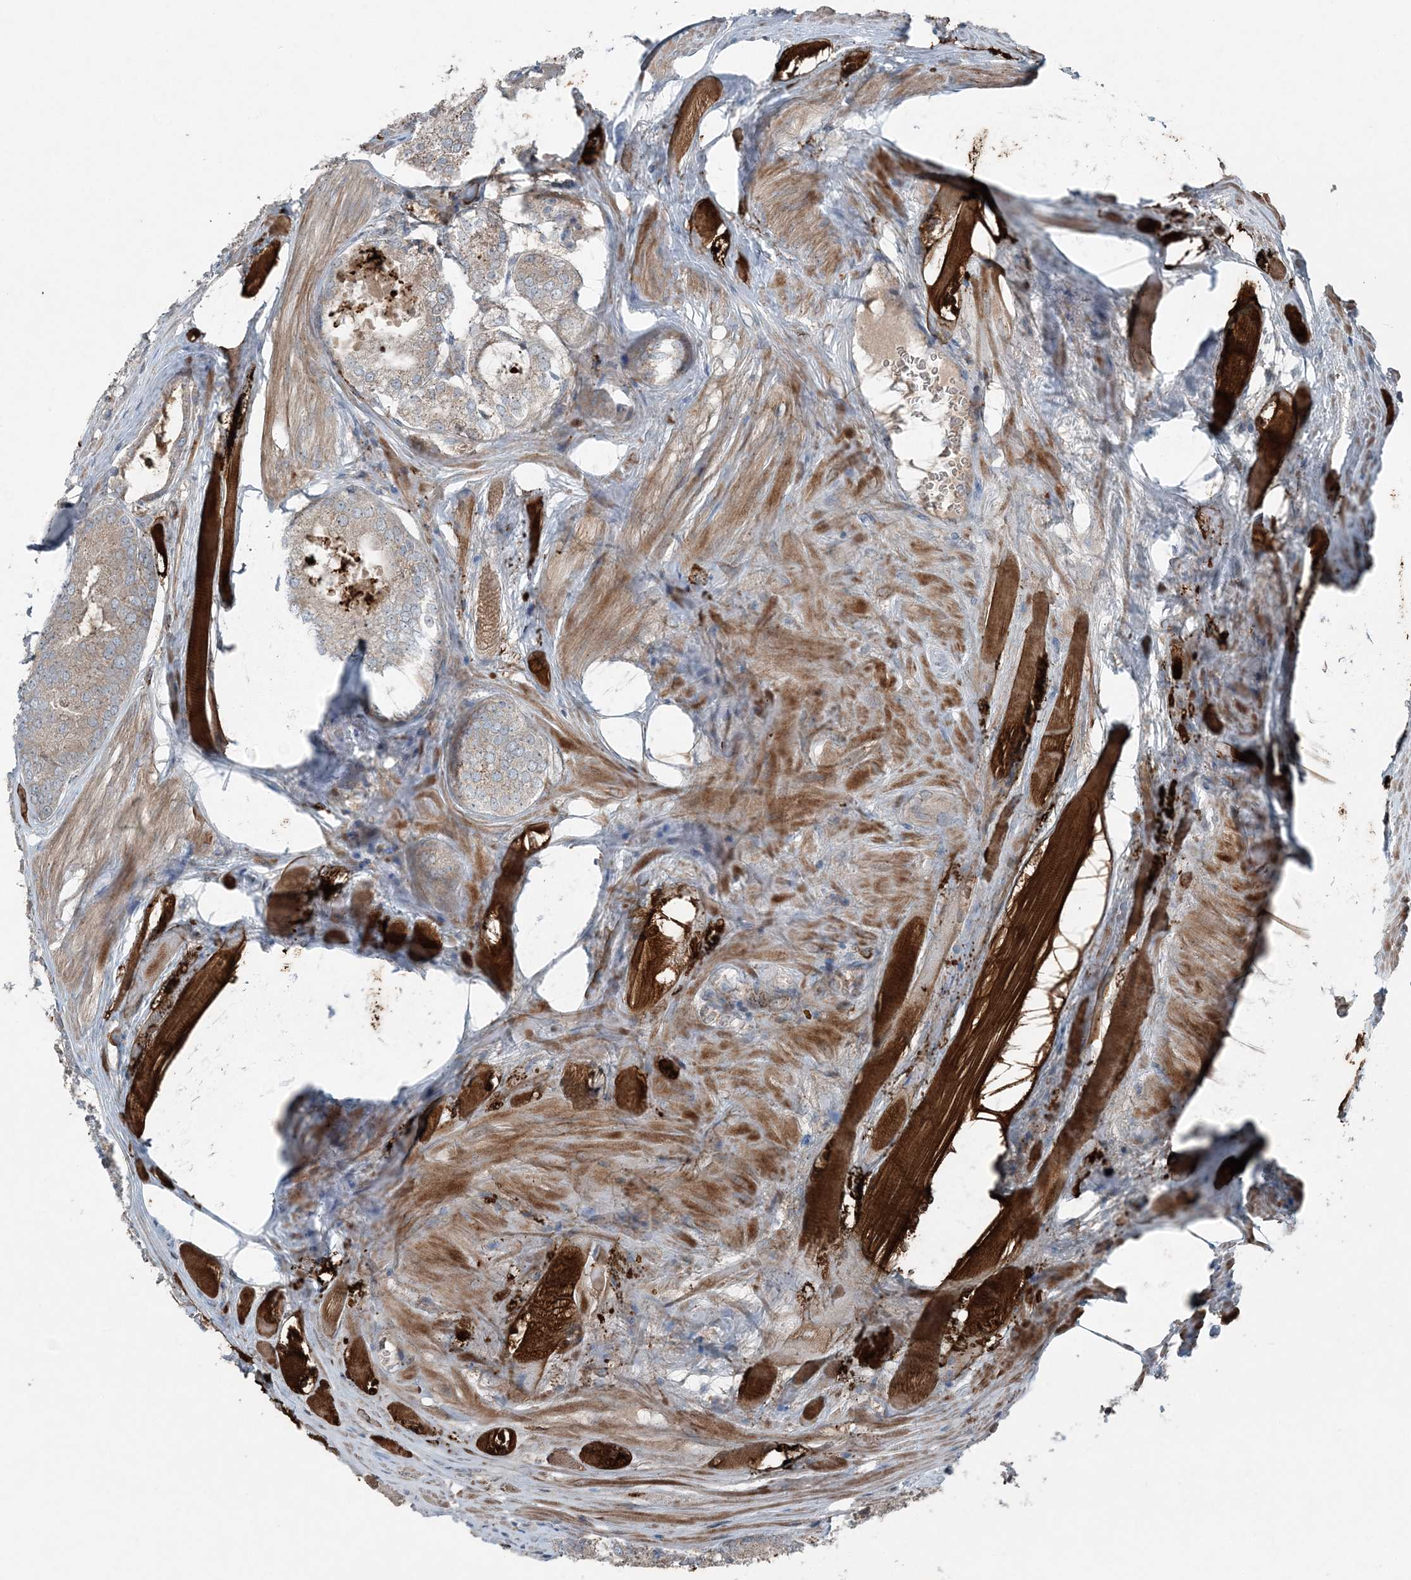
{"staining": {"intensity": "weak", "quantity": ">75%", "location": "cytoplasmic/membranous"}, "tissue": "prostate cancer", "cell_type": "Tumor cells", "image_type": "cancer", "snomed": [{"axis": "morphology", "description": "Adenocarcinoma, Low grade"}, {"axis": "topography", "description": "Prostate"}], "caption": "Prostate cancer (low-grade adenocarcinoma) stained with immunohistochemistry demonstrates weak cytoplasmic/membranous staining in about >75% of tumor cells.", "gene": "KY", "patient": {"sex": "male", "age": 67}}